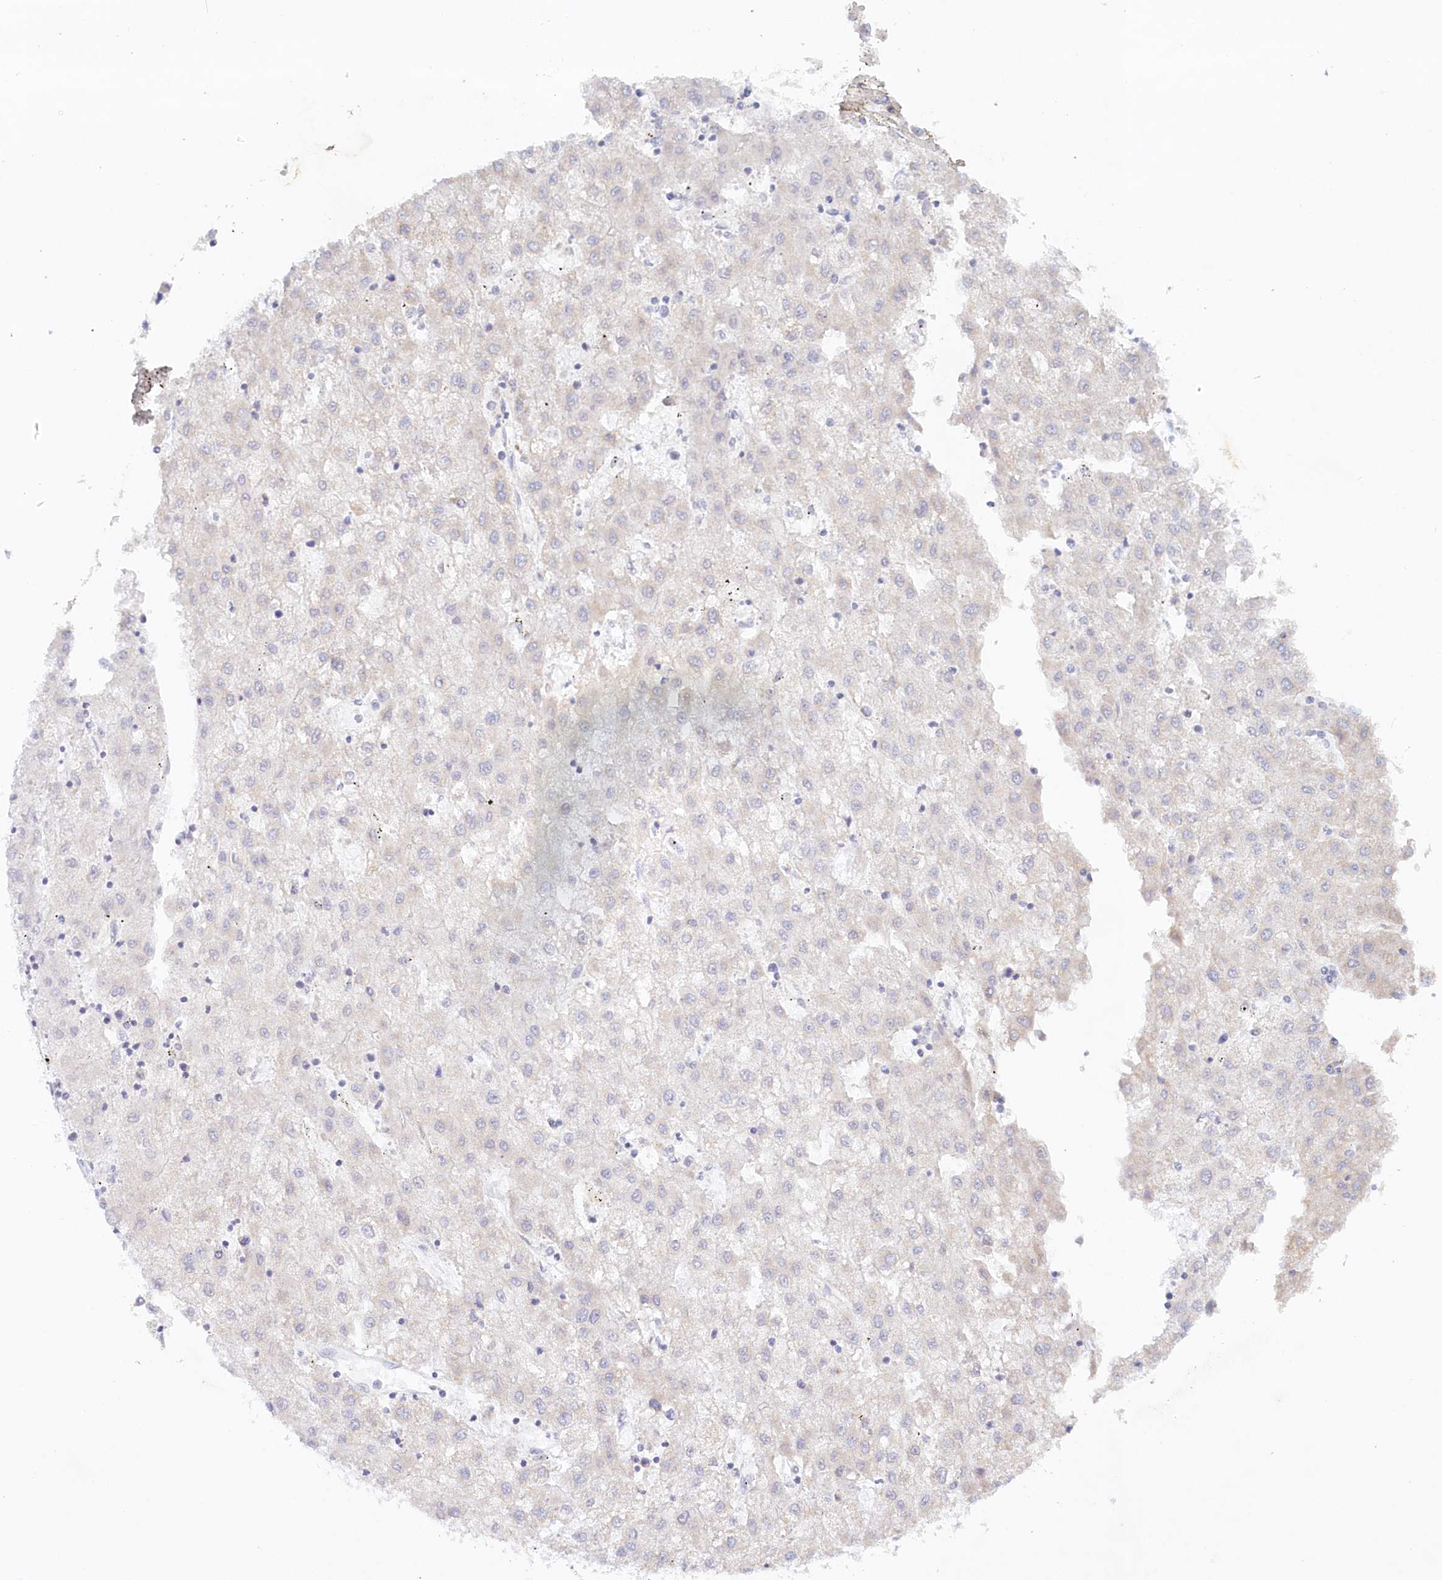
{"staining": {"intensity": "negative", "quantity": "none", "location": "none"}, "tissue": "liver cancer", "cell_type": "Tumor cells", "image_type": "cancer", "snomed": [{"axis": "morphology", "description": "Carcinoma, Hepatocellular, NOS"}, {"axis": "topography", "description": "Liver"}], "caption": "The image reveals no staining of tumor cells in liver cancer.", "gene": "PSAPL1", "patient": {"sex": "male", "age": 72}}